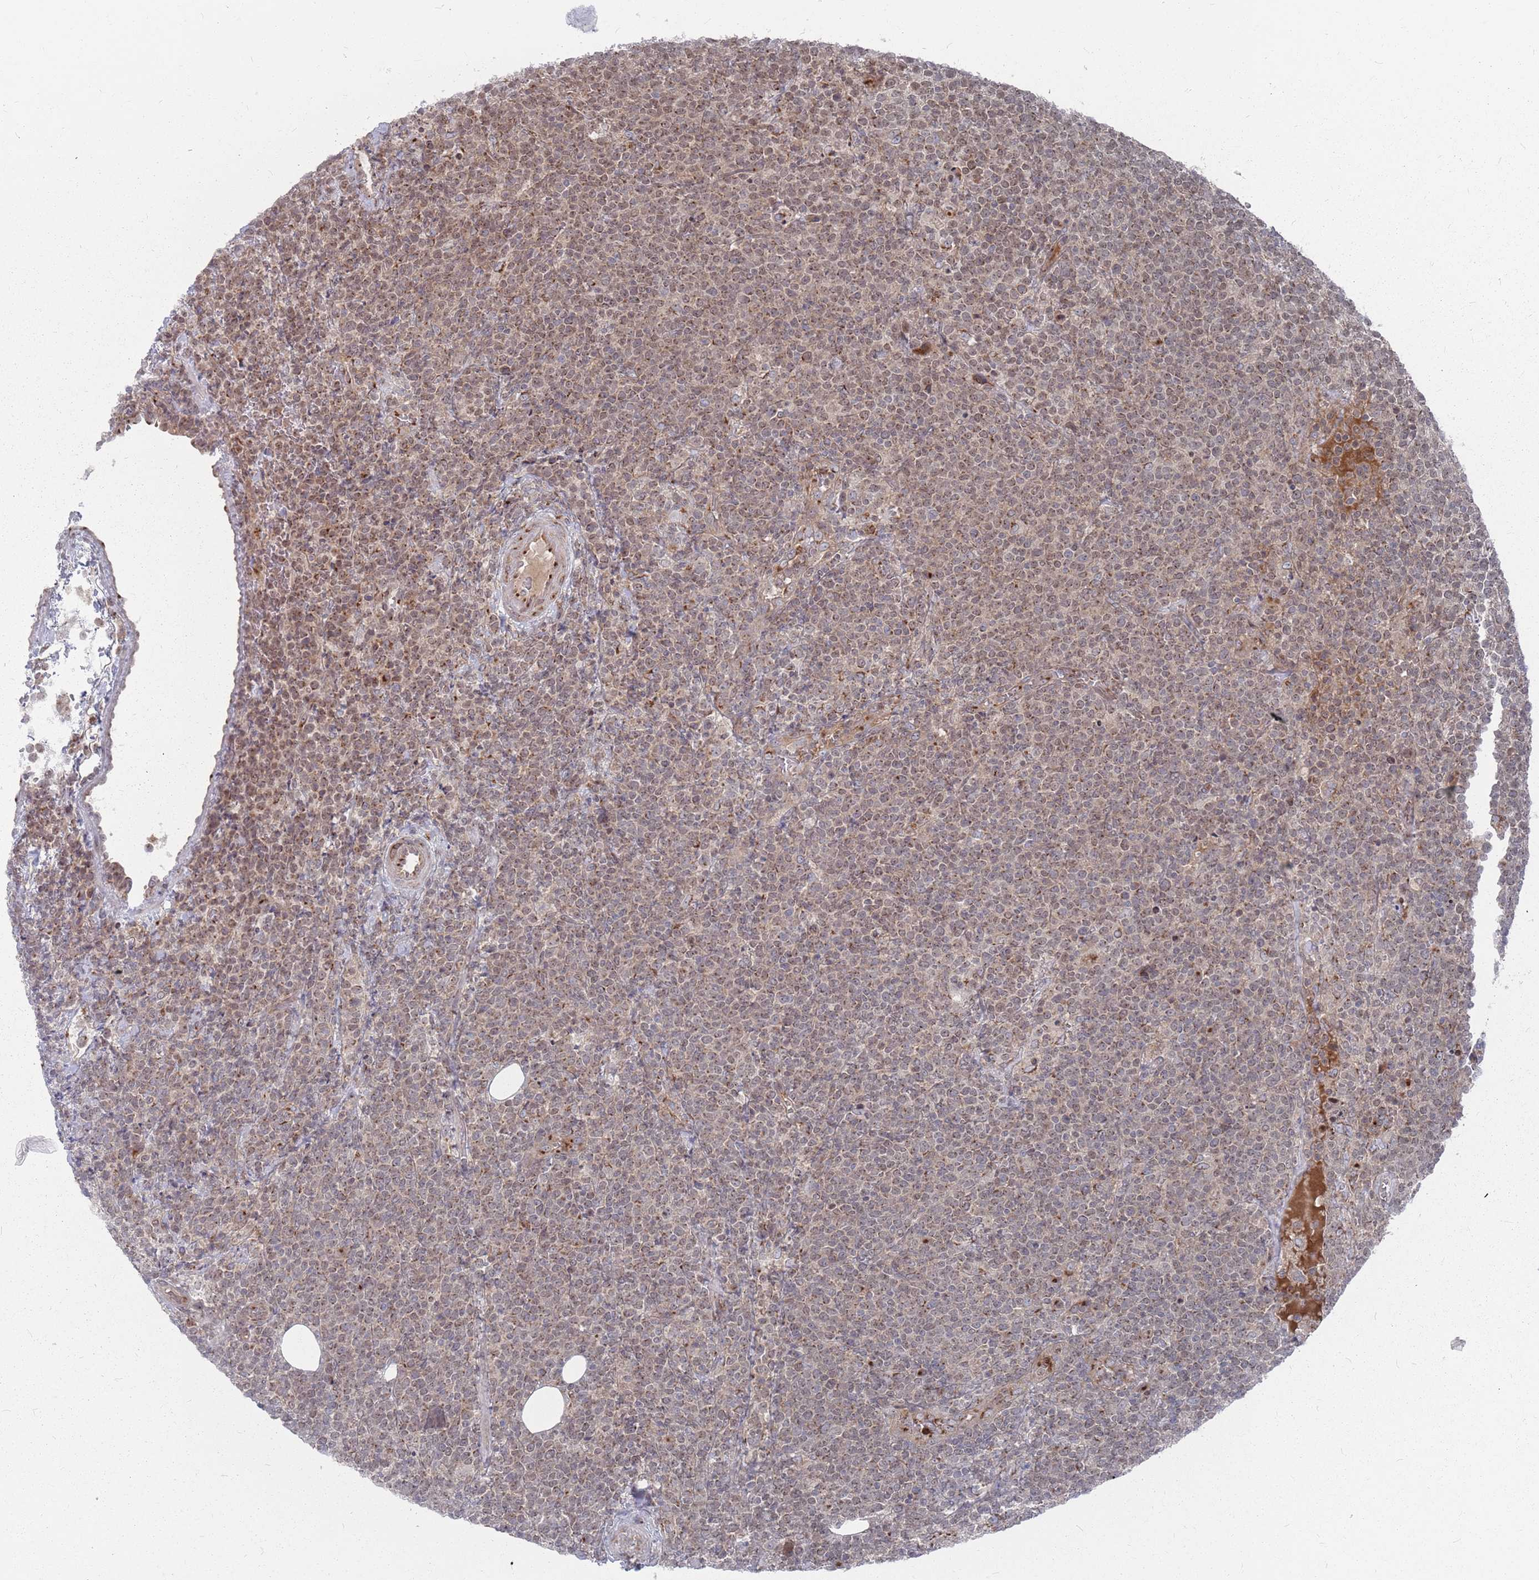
{"staining": {"intensity": "weak", "quantity": ">75%", "location": "cytoplasmic/membranous,nuclear"}, "tissue": "lymphoma", "cell_type": "Tumor cells", "image_type": "cancer", "snomed": [{"axis": "morphology", "description": "Malignant lymphoma, non-Hodgkin's type, High grade"}, {"axis": "topography", "description": "Lymph node"}], "caption": "Immunohistochemical staining of human malignant lymphoma, non-Hodgkin's type (high-grade) demonstrates low levels of weak cytoplasmic/membranous and nuclear staining in approximately >75% of tumor cells. (DAB (3,3'-diaminobenzidine) IHC, brown staining for protein, blue staining for nuclei).", "gene": "FMO4", "patient": {"sex": "male", "age": 61}}